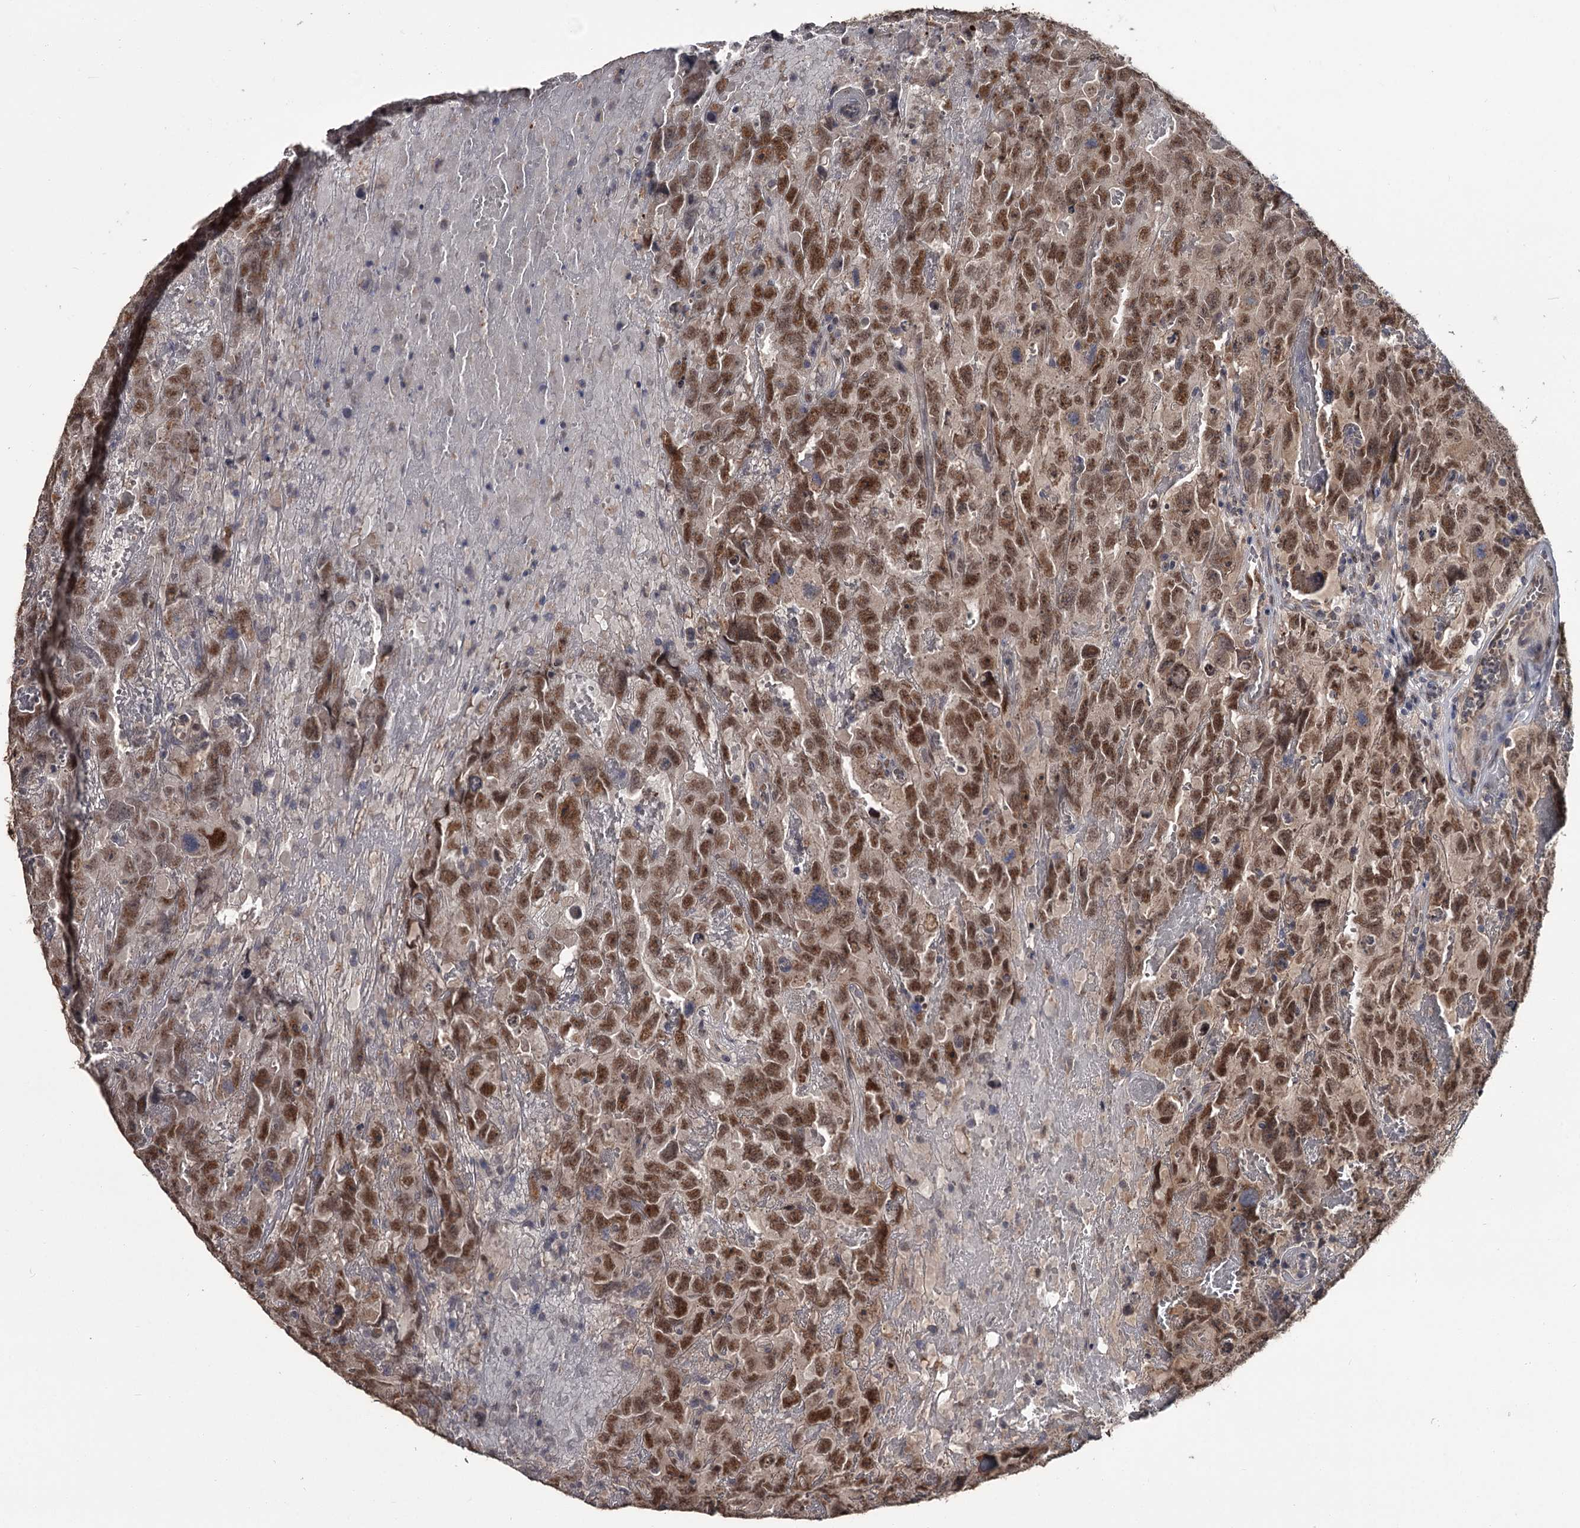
{"staining": {"intensity": "moderate", "quantity": ">75%", "location": "nuclear"}, "tissue": "testis cancer", "cell_type": "Tumor cells", "image_type": "cancer", "snomed": [{"axis": "morphology", "description": "Carcinoma, Embryonal, NOS"}, {"axis": "topography", "description": "Testis"}], "caption": "Embryonal carcinoma (testis) stained for a protein demonstrates moderate nuclear positivity in tumor cells.", "gene": "PRPF40B", "patient": {"sex": "male", "age": 45}}